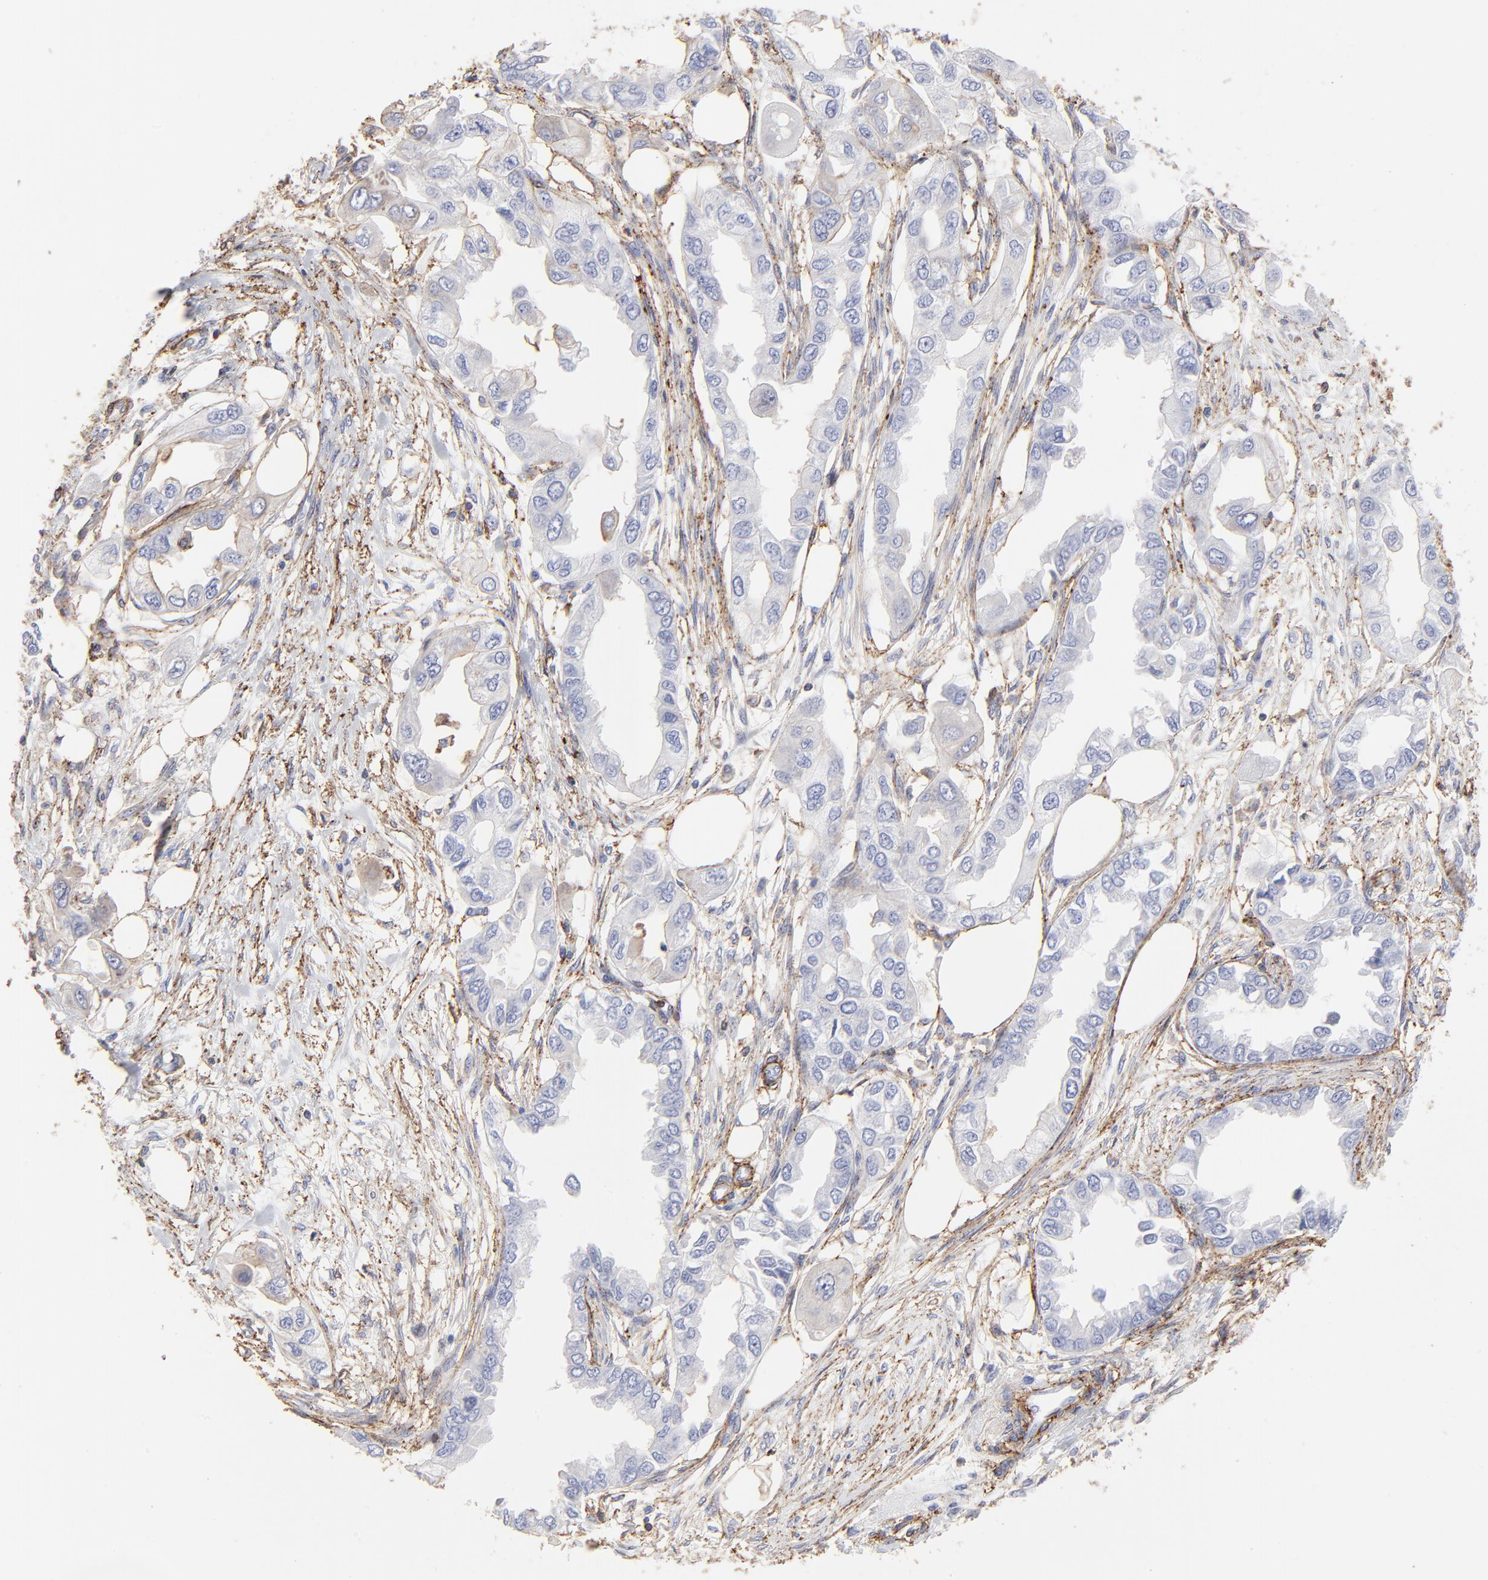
{"staining": {"intensity": "negative", "quantity": "none", "location": "none"}, "tissue": "endometrial cancer", "cell_type": "Tumor cells", "image_type": "cancer", "snomed": [{"axis": "morphology", "description": "Adenocarcinoma, NOS"}, {"axis": "topography", "description": "Endometrium"}], "caption": "A high-resolution photomicrograph shows immunohistochemistry staining of endometrial adenocarcinoma, which reveals no significant staining in tumor cells.", "gene": "ANXA6", "patient": {"sex": "female", "age": 67}}